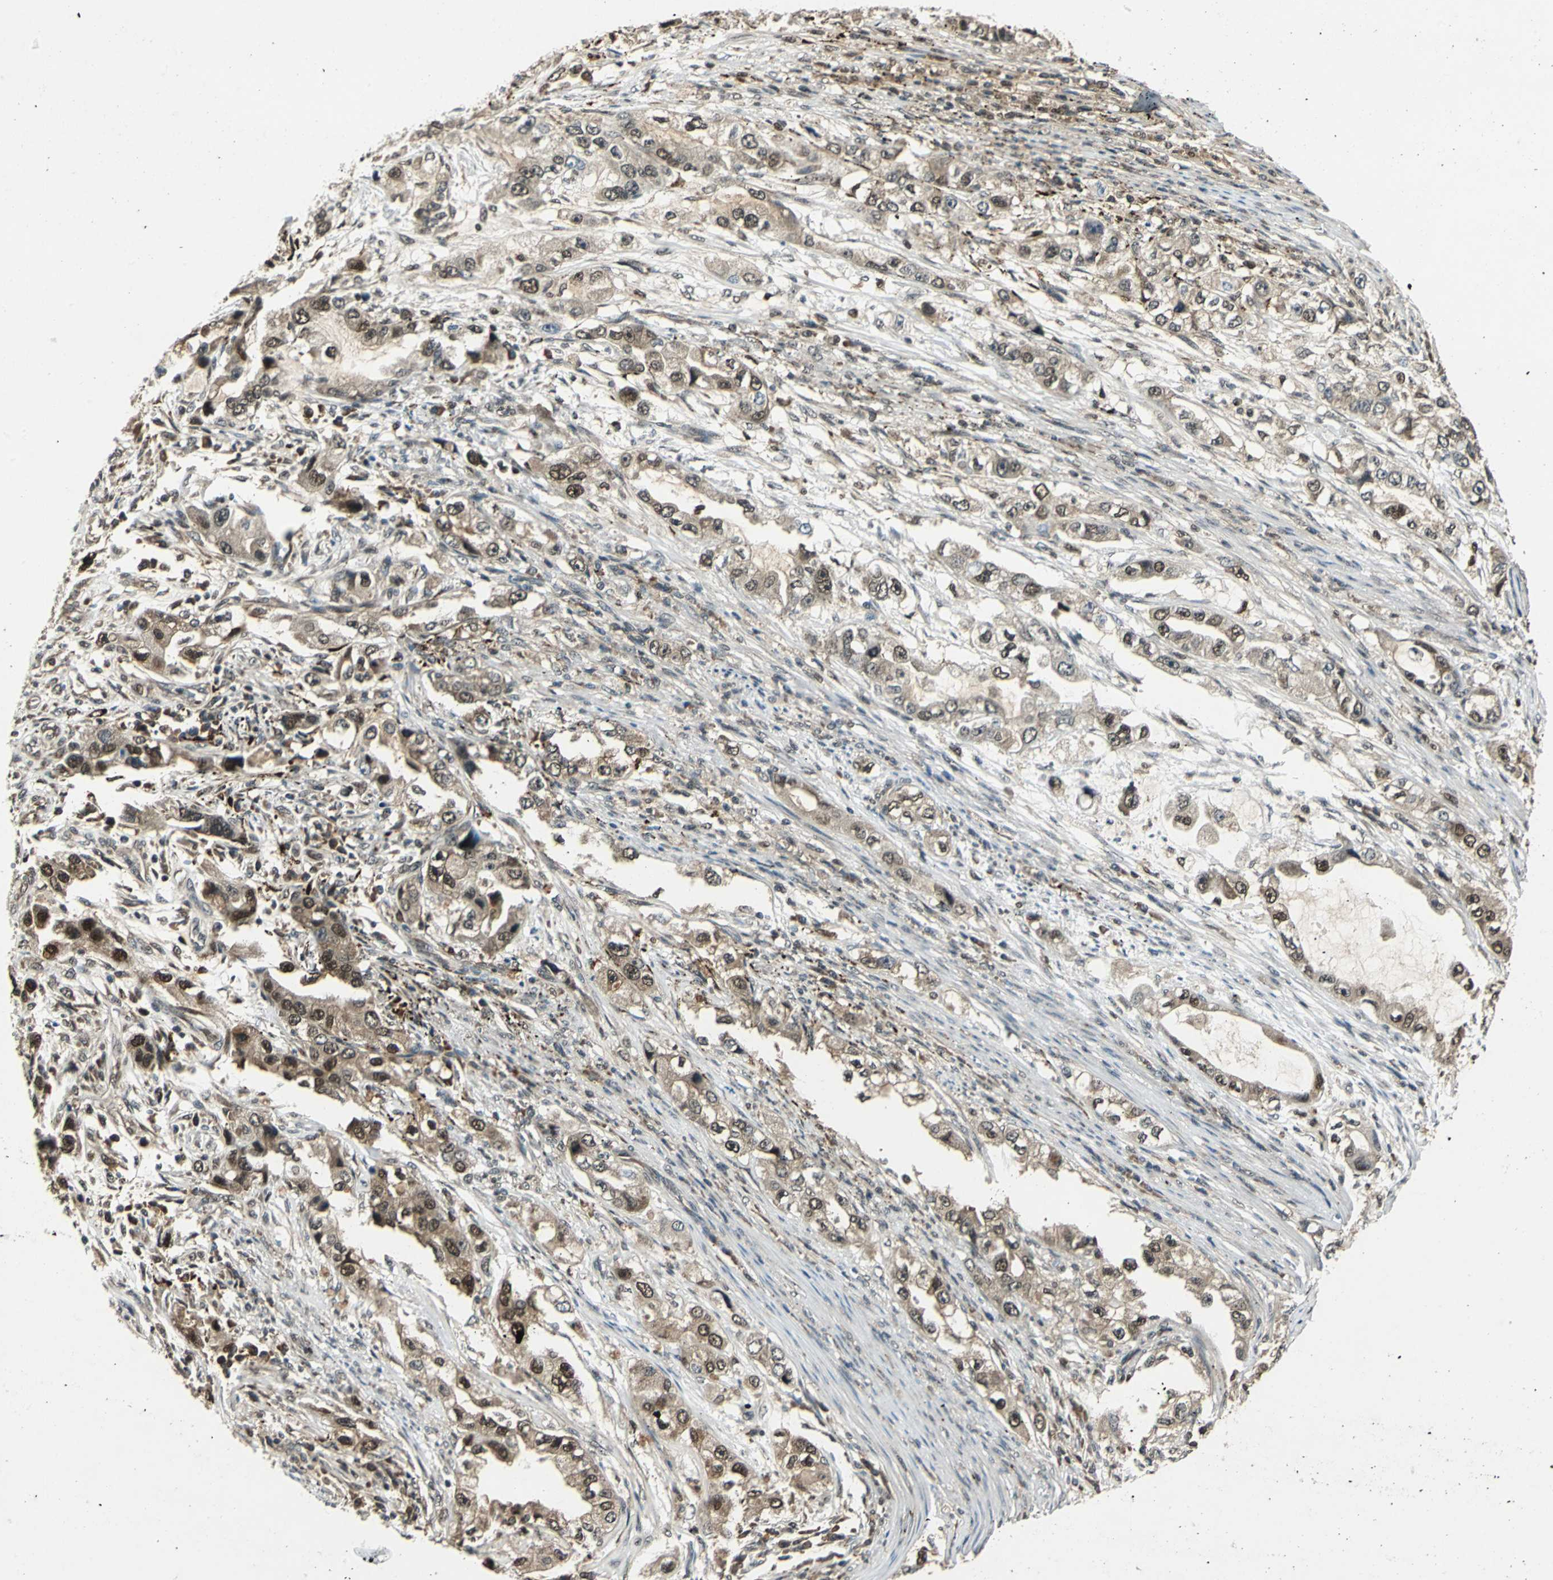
{"staining": {"intensity": "weak", "quantity": ">75%", "location": "cytoplasmic/membranous,nuclear"}, "tissue": "stomach cancer", "cell_type": "Tumor cells", "image_type": "cancer", "snomed": [{"axis": "morphology", "description": "Adenocarcinoma, NOS"}, {"axis": "topography", "description": "Stomach, lower"}], "caption": "Immunohistochemical staining of stomach cancer (adenocarcinoma) exhibits low levels of weak cytoplasmic/membranous and nuclear protein staining in about >75% of tumor cells.", "gene": "PPP1R13L", "patient": {"sex": "female", "age": 93}}